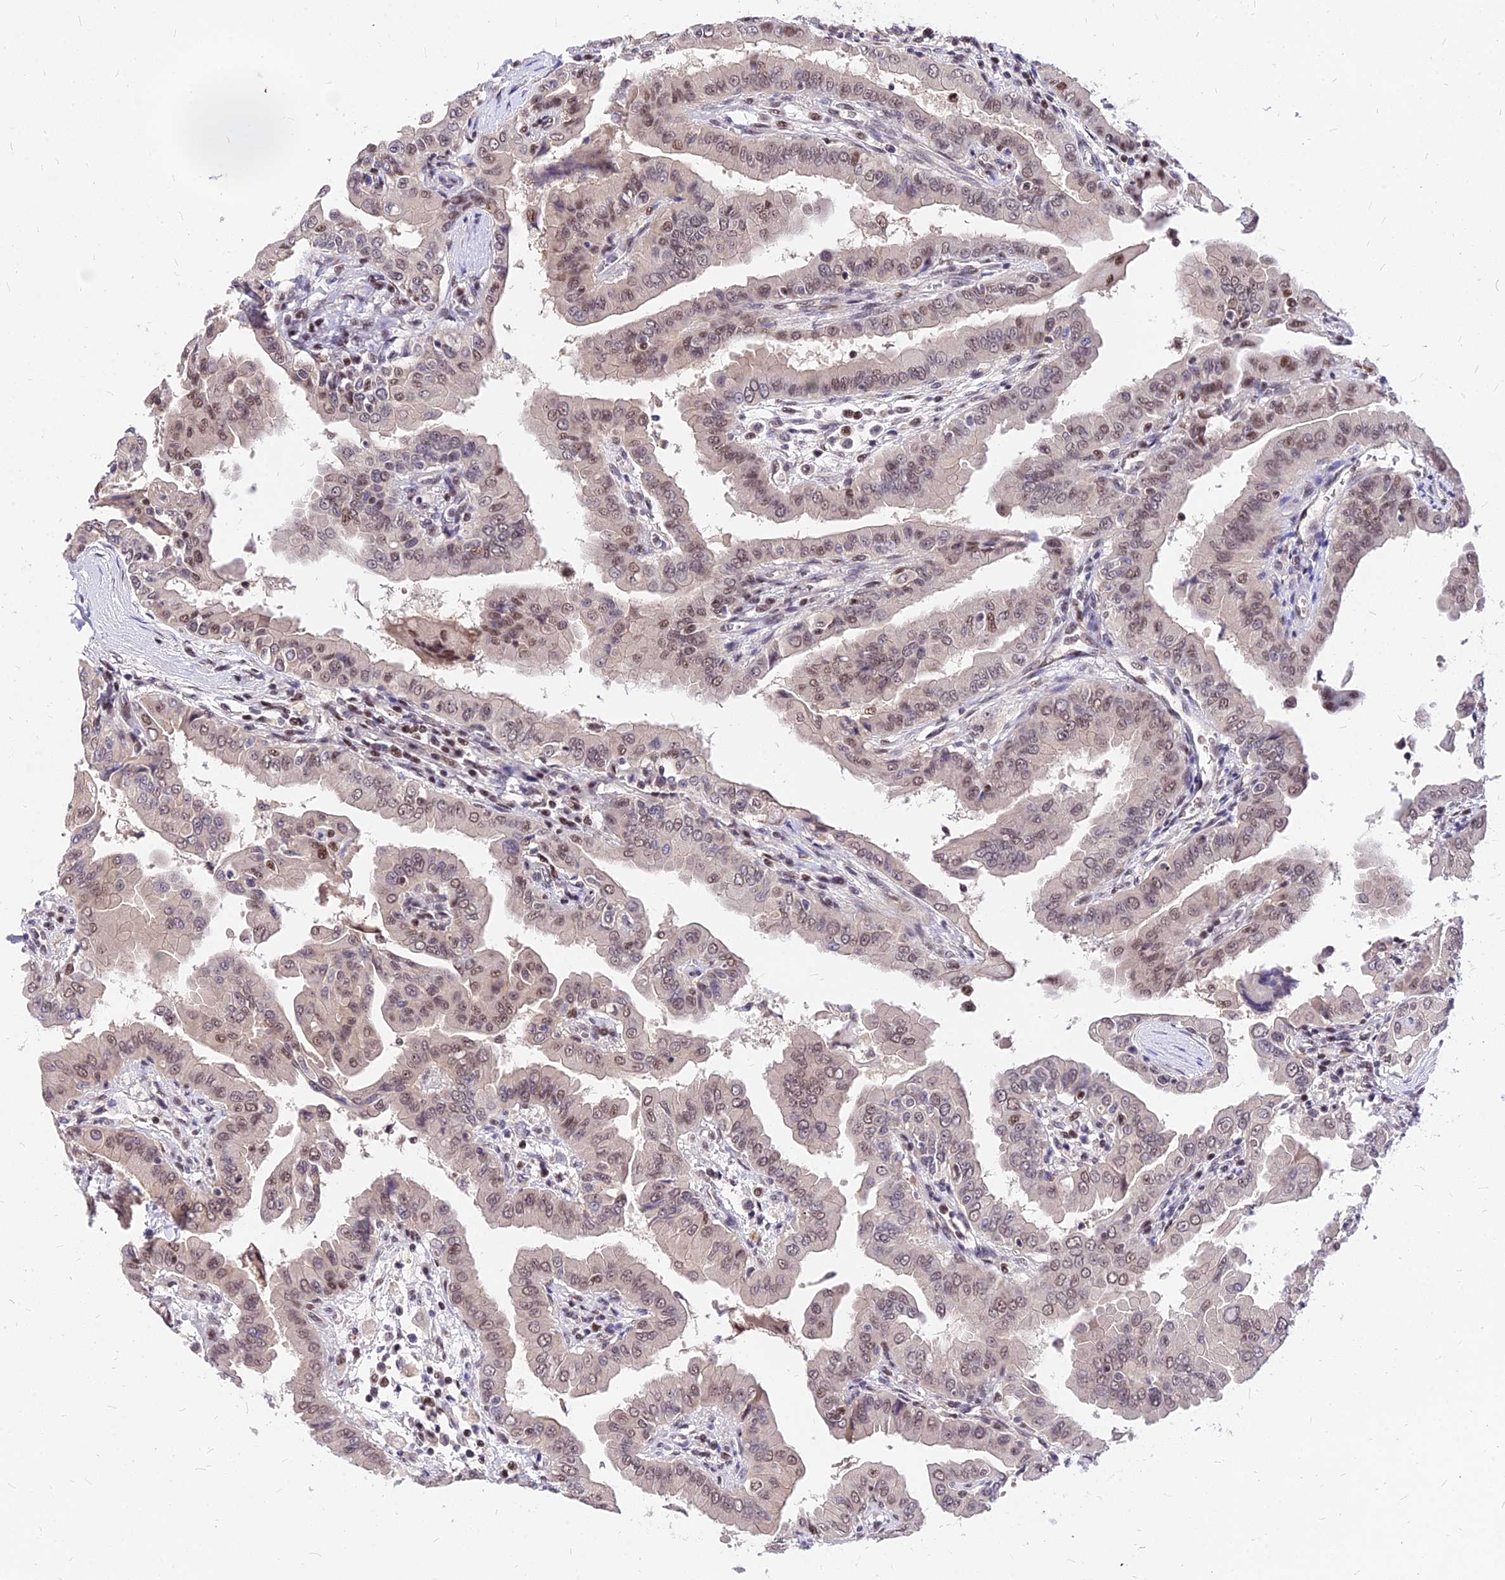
{"staining": {"intensity": "weak", "quantity": "25%-75%", "location": "nuclear"}, "tissue": "thyroid cancer", "cell_type": "Tumor cells", "image_type": "cancer", "snomed": [{"axis": "morphology", "description": "Papillary adenocarcinoma, NOS"}, {"axis": "topography", "description": "Thyroid gland"}], "caption": "Immunohistochemical staining of human thyroid cancer exhibits low levels of weak nuclear expression in approximately 25%-75% of tumor cells.", "gene": "DDX55", "patient": {"sex": "male", "age": 33}}